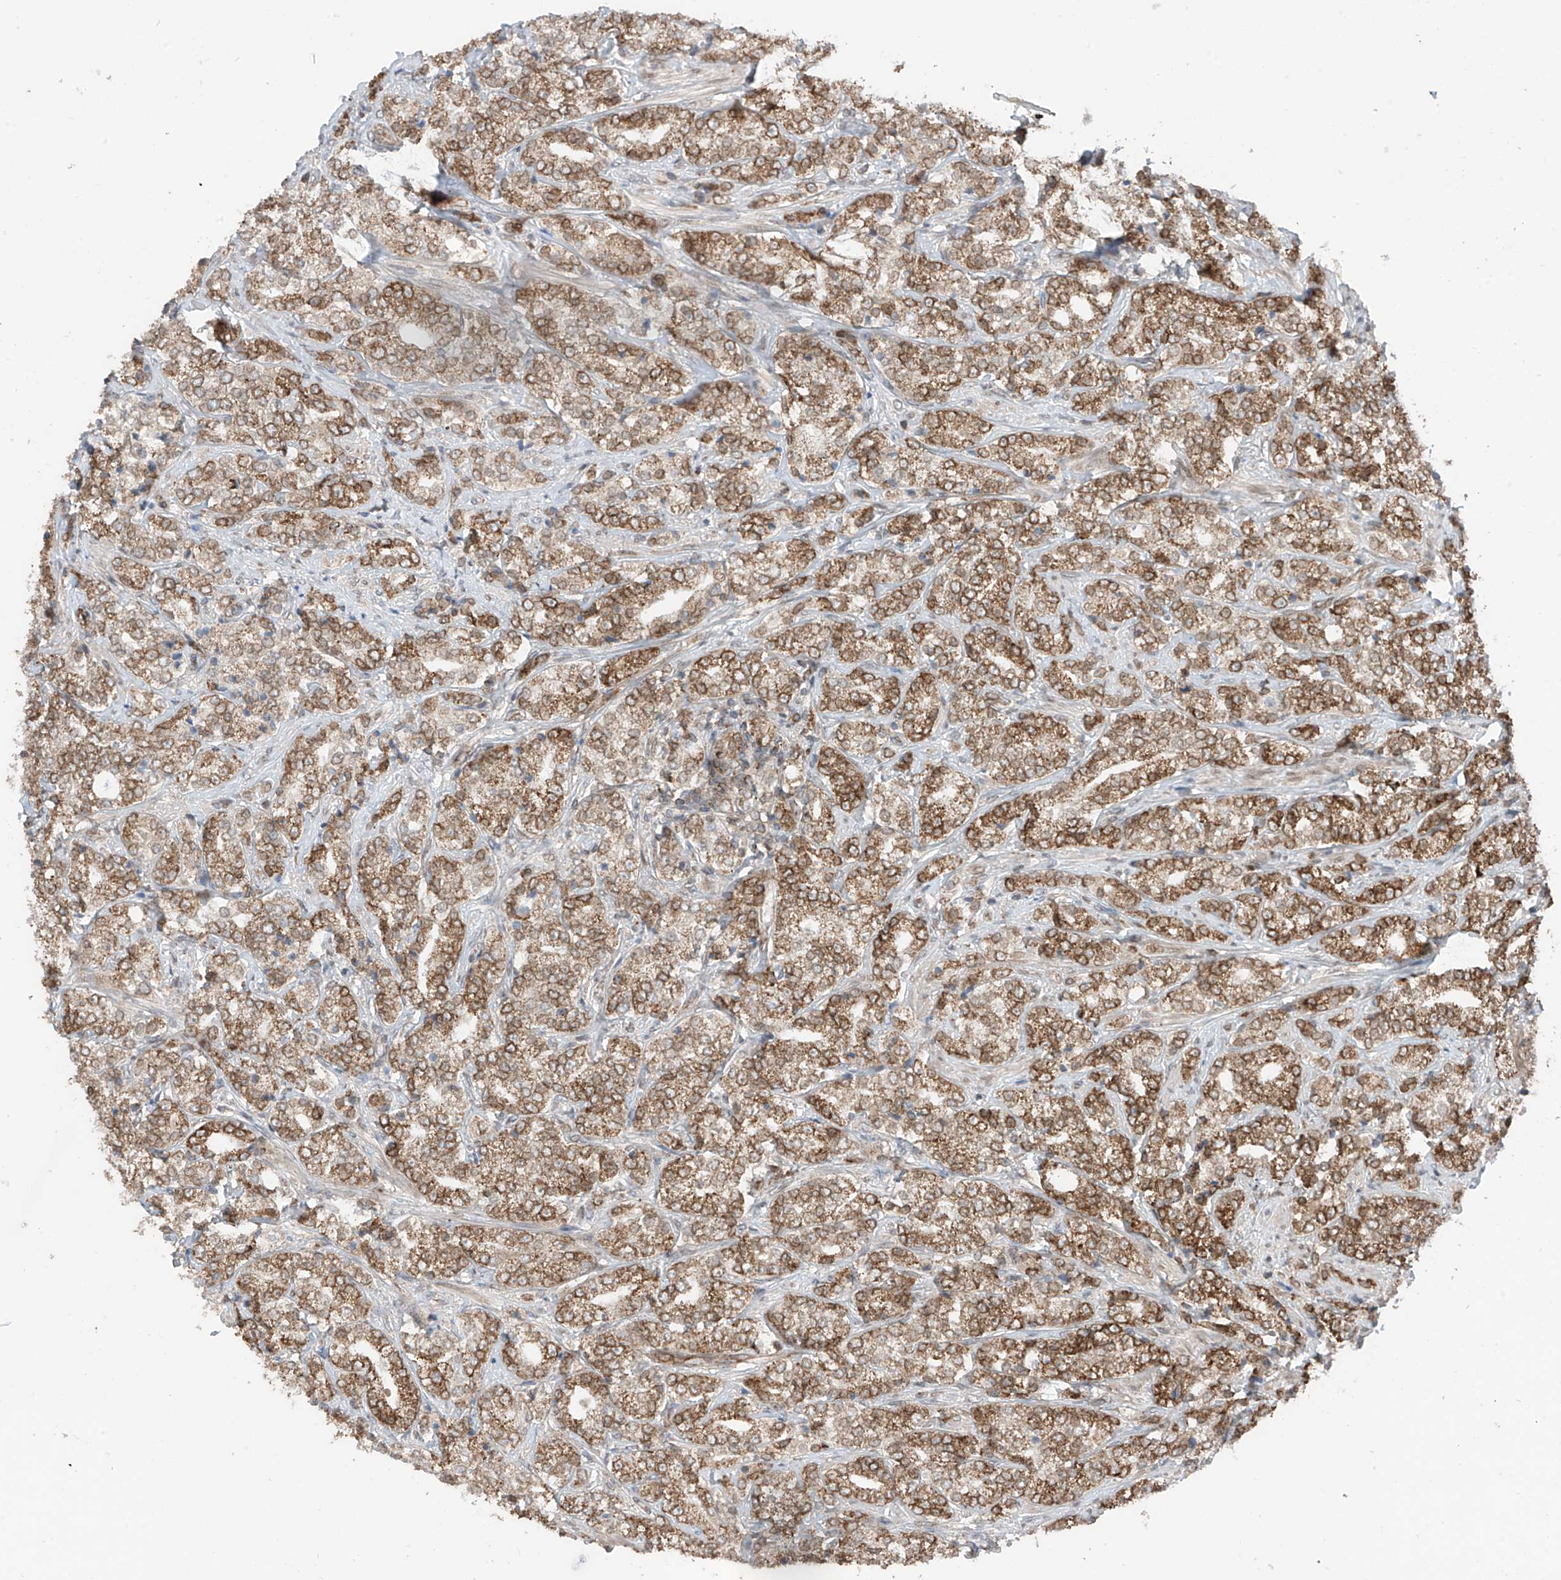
{"staining": {"intensity": "moderate", "quantity": ">75%", "location": "cytoplasmic/membranous"}, "tissue": "prostate cancer", "cell_type": "Tumor cells", "image_type": "cancer", "snomed": [{"axis": "morphology", "description": "Adenocarcinoma, High grade"}, {"axis": "topography", "description": "Prostate"}], "caption": "High-magnification brightfield microscopy of adenocarcinoma (high-grade) (prostate) stained with DAB (brown) and counterstained with hematoxylin (blue). tumor cells exhibit moderate cytoplasmic/membranous positivity is identified in about>75% of cells. (brown staining indicates protein expression, while blue staining denotes nuclei).", "gene": "AHCTF1", "patient": {"sex": "male", "age": 69}}